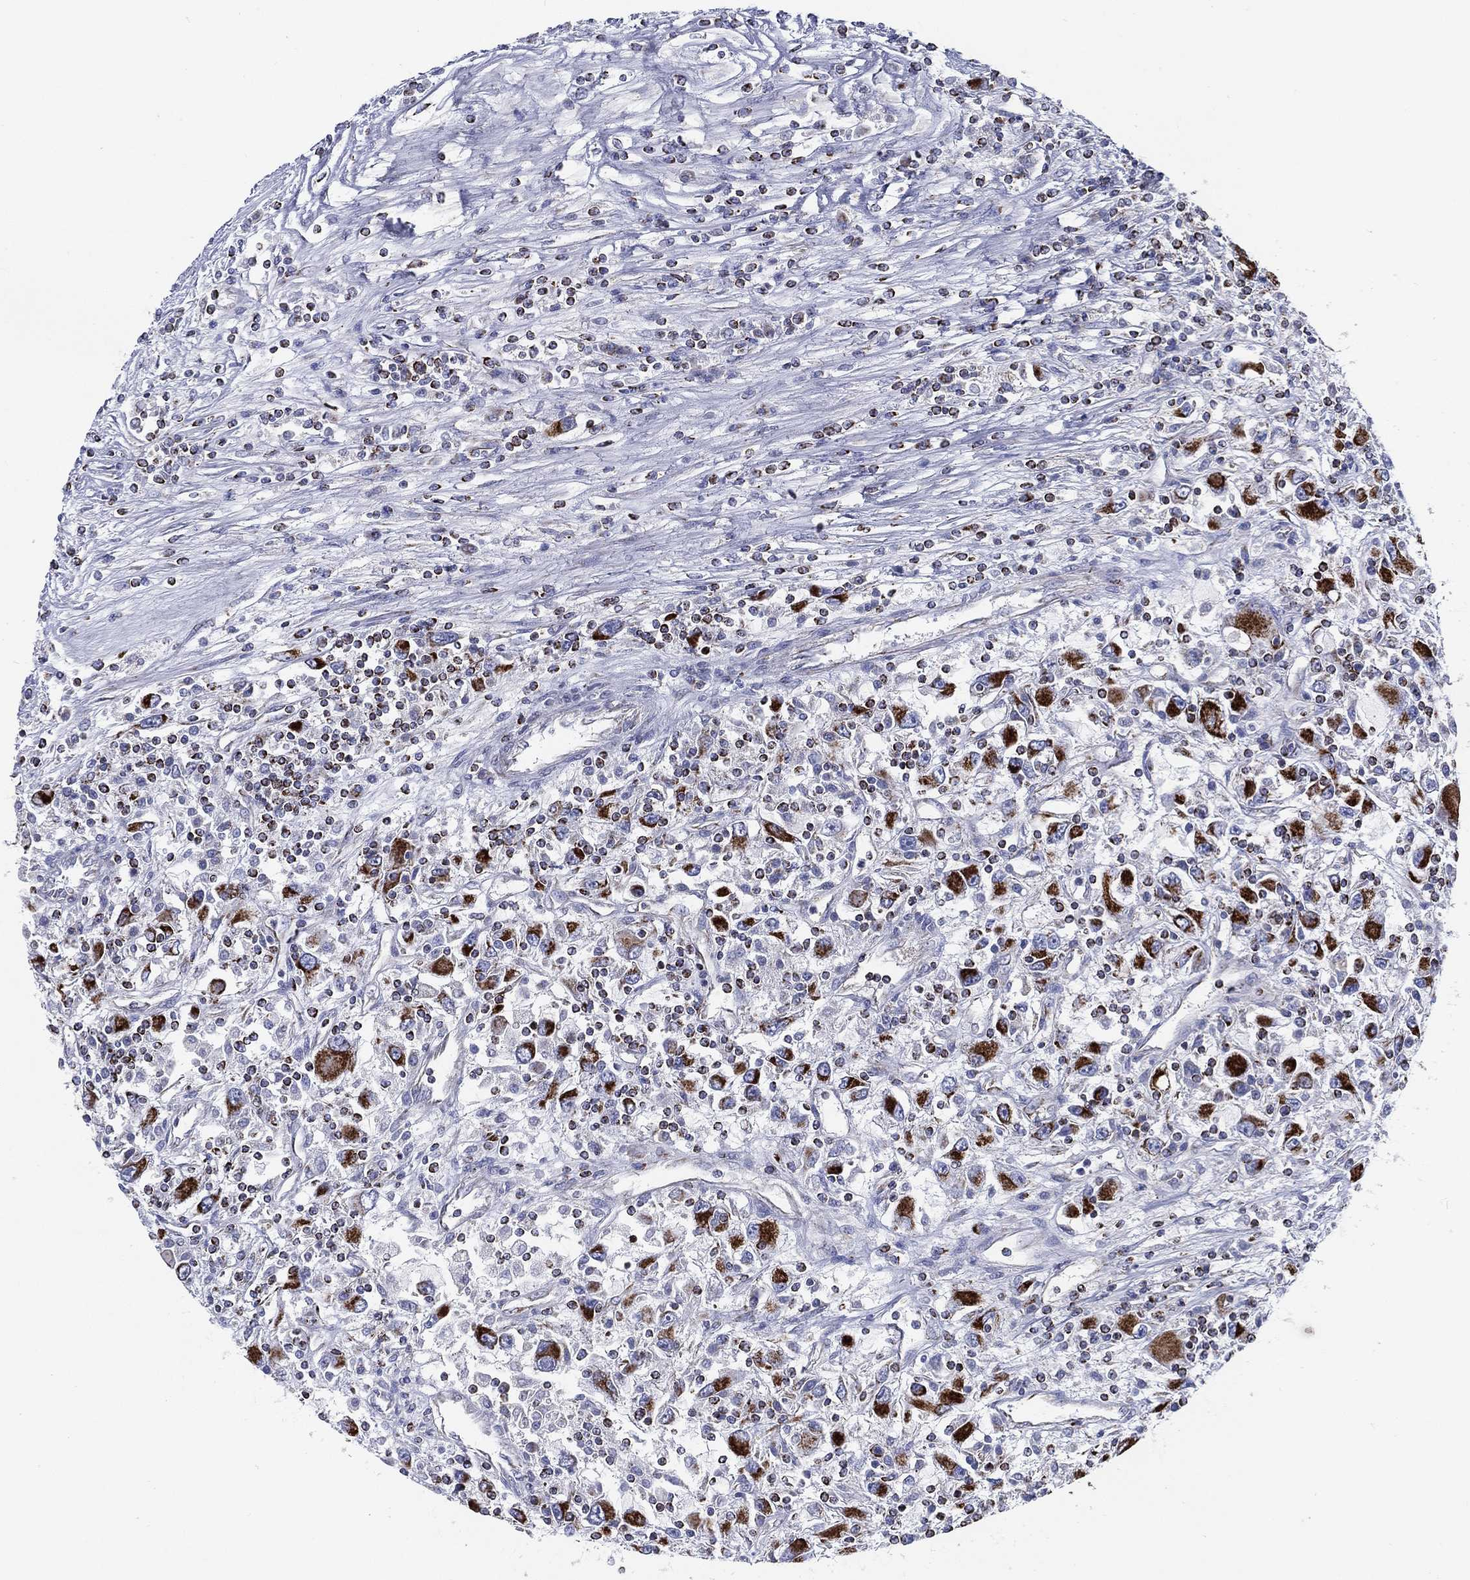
{"staining": {"intensity": "strong", "quantity": "25%-75%", "location": "cytoplasmic/membranous"}, "tissue": "renal cancer", "cell_type": "Tumor cells", "image_type": "cancer", "snomed": [{"axis": "morphology", "description": "Adenocarcinoma, NOS"}, {"axis": "topography", "description": "Kidney"}], "caption": "Protein expression analysis of human renal cancer reveals strong cytoplasmic/membranous staining in about 25%-75% of tumor cells. (IHC, brightfield microscopy, high magnification).", "gene": "SFXN1", "patient": {"sex": "female", "age": 67}}